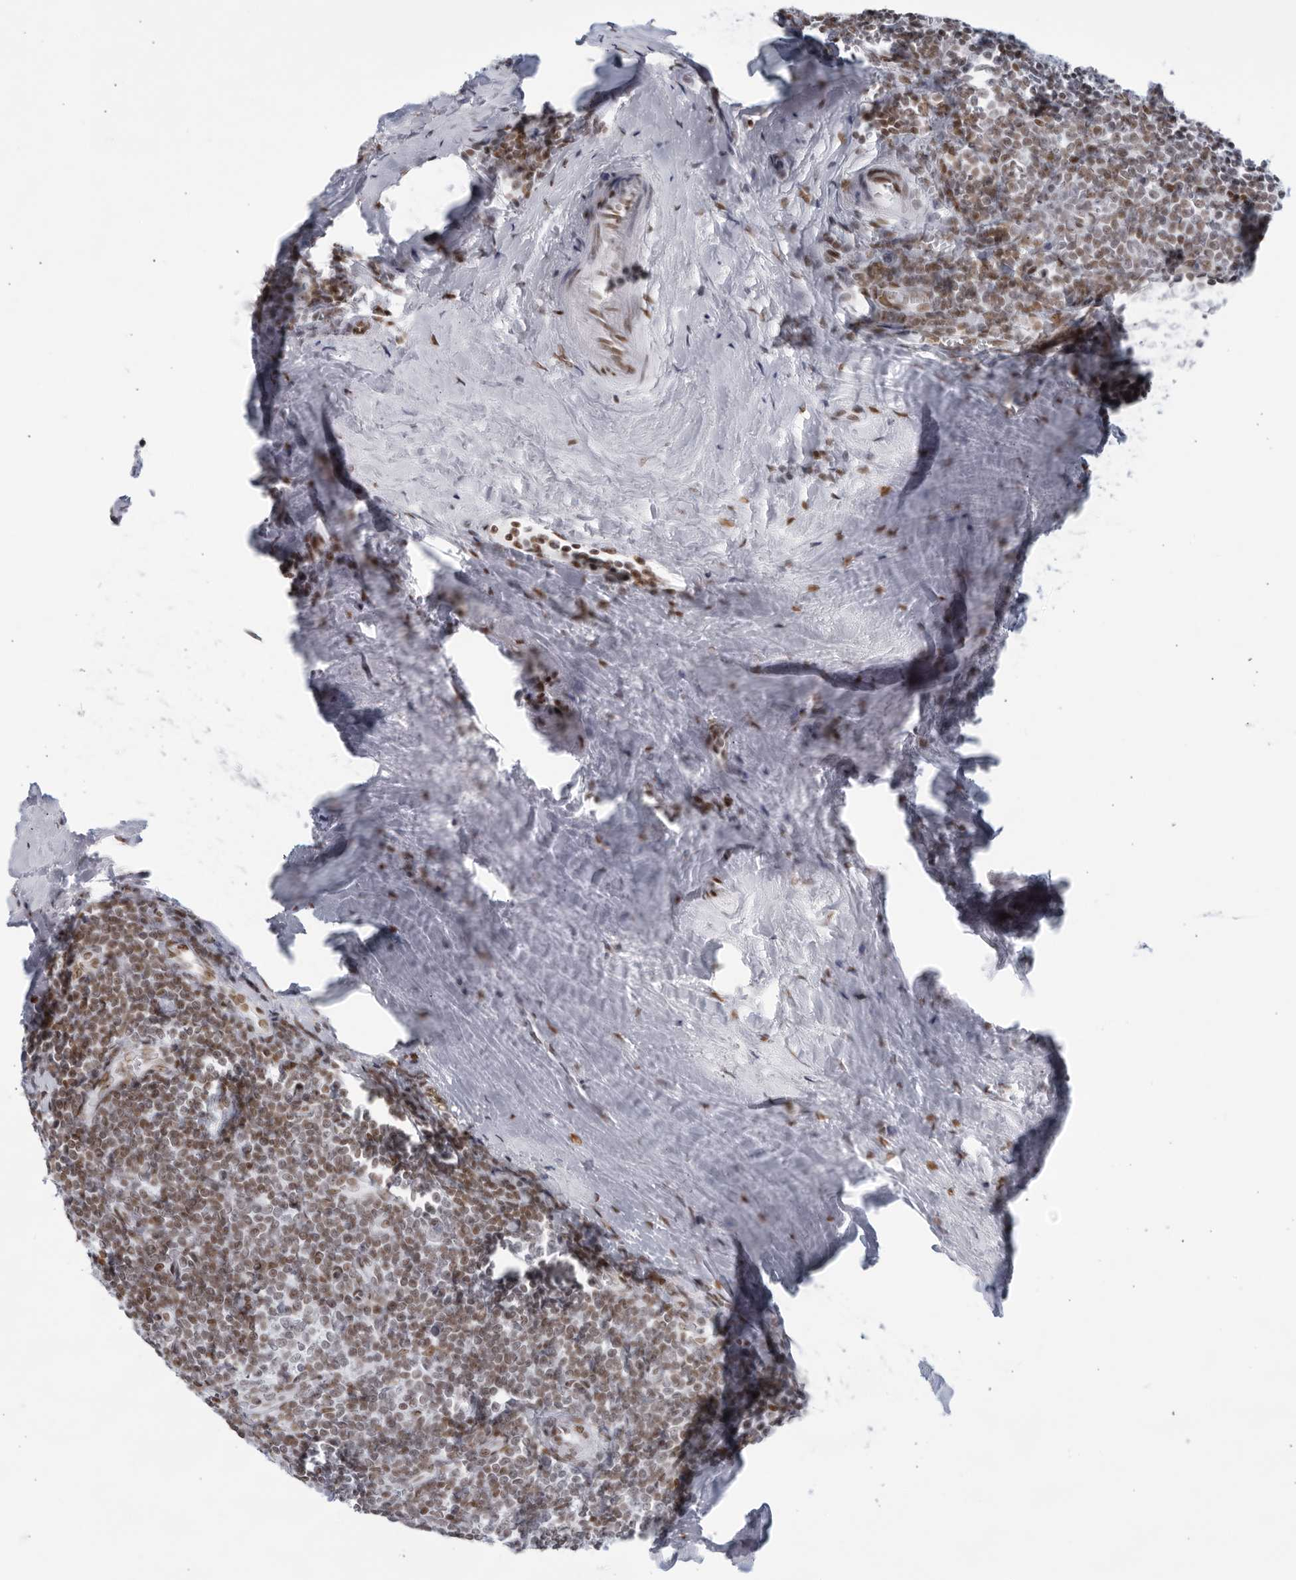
{"staining": {"intensity": "moderate", "quantity": "<25%", "location": "nuclear"}, "tissue": "tonsil", "cell_type": "Germinal center cells", "image_type": "normal", "snomed": [{"axis": "morphology", "description": "Normal tissue, NOS"}, {"axis": "topography", "description": "Tonsil"}], "caption": "Germinal center cells reveal low levels of moderate nuclear staining in approximately <25% of cells in unremarkable tonsil.", "gene": "HP1BP3", "patient": {"sex": "male", "age": 27}}